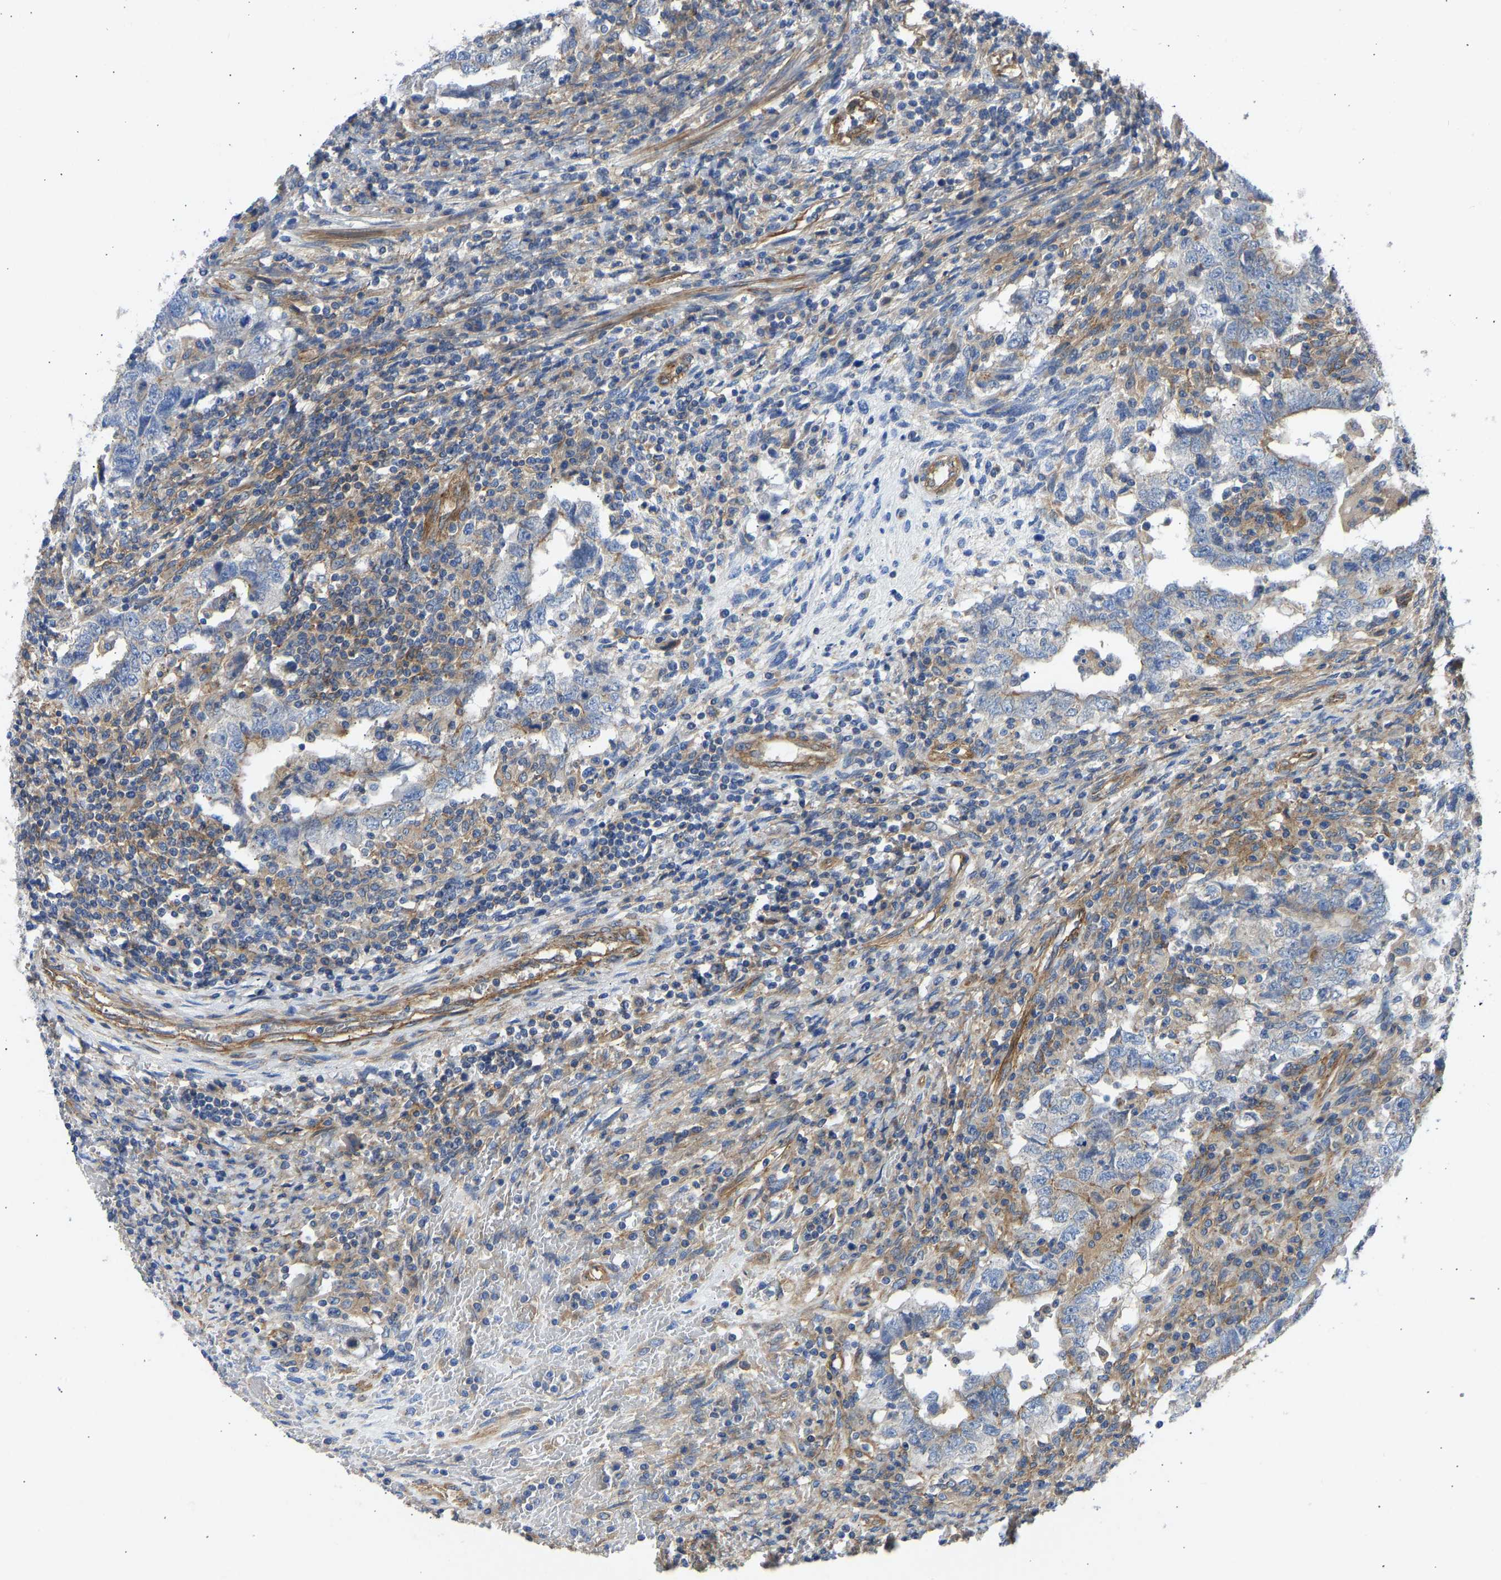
{"staining": {"intensity": "negative", "quantity": "none", "location": "none"}, "tissue": "testis cancer", "cell_type": "Tumor cells", "image_type": "cancer", "snomed": [{"axis": "morphology", "description": "Carcinoma, Embryonal, NOS"}, {"axis": "topography", "description": "Testis"}], "caption": "Tumor cells show no significant expression in testis cancer (embryonal carcinoma).", "gene": "MYO1C", "patient": {"sex": "male", "age": 26}}